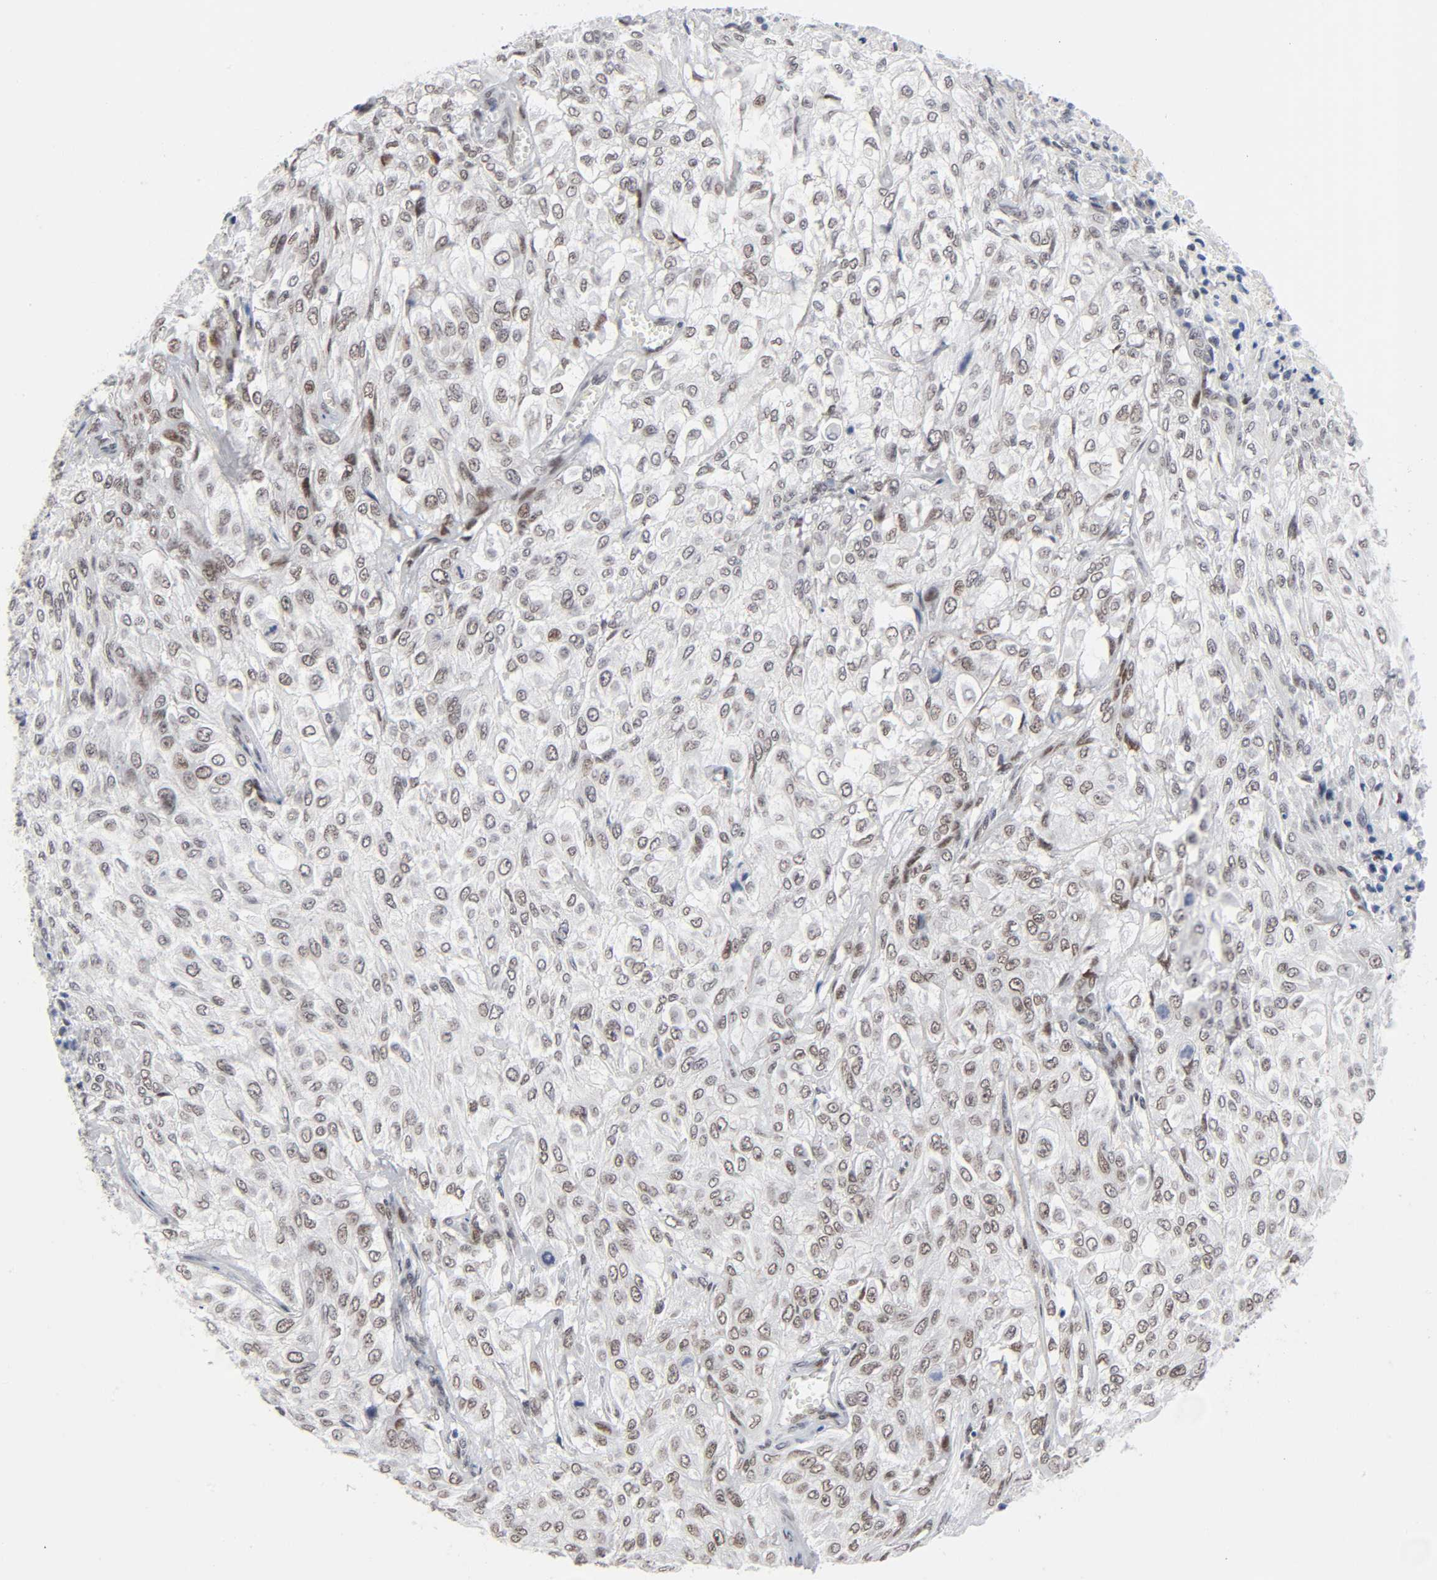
{"staining": {"intensity": "weak", "quantity": "25%-75%", "location": "nuclear"}, "tissue": "urothelial cancer", "cell_type": "Tumor cells", "image_type": "cancer", "snomed": [{"axis": "morphology", "description": "Urothelial carcinoma, High grade"}, {"axis": "topography", "description": "Urinary bladder"}], "caption": "Immunohistochemistry of urothelial cancer demonstrates low levels of weak nuclear positivity in about 25%-75% of tumor cells. (DAB = brown stain, brightfield microscopy at high magnification).", "gene": "DIDO1", "patient": {"sex": "male", "age": 57}}